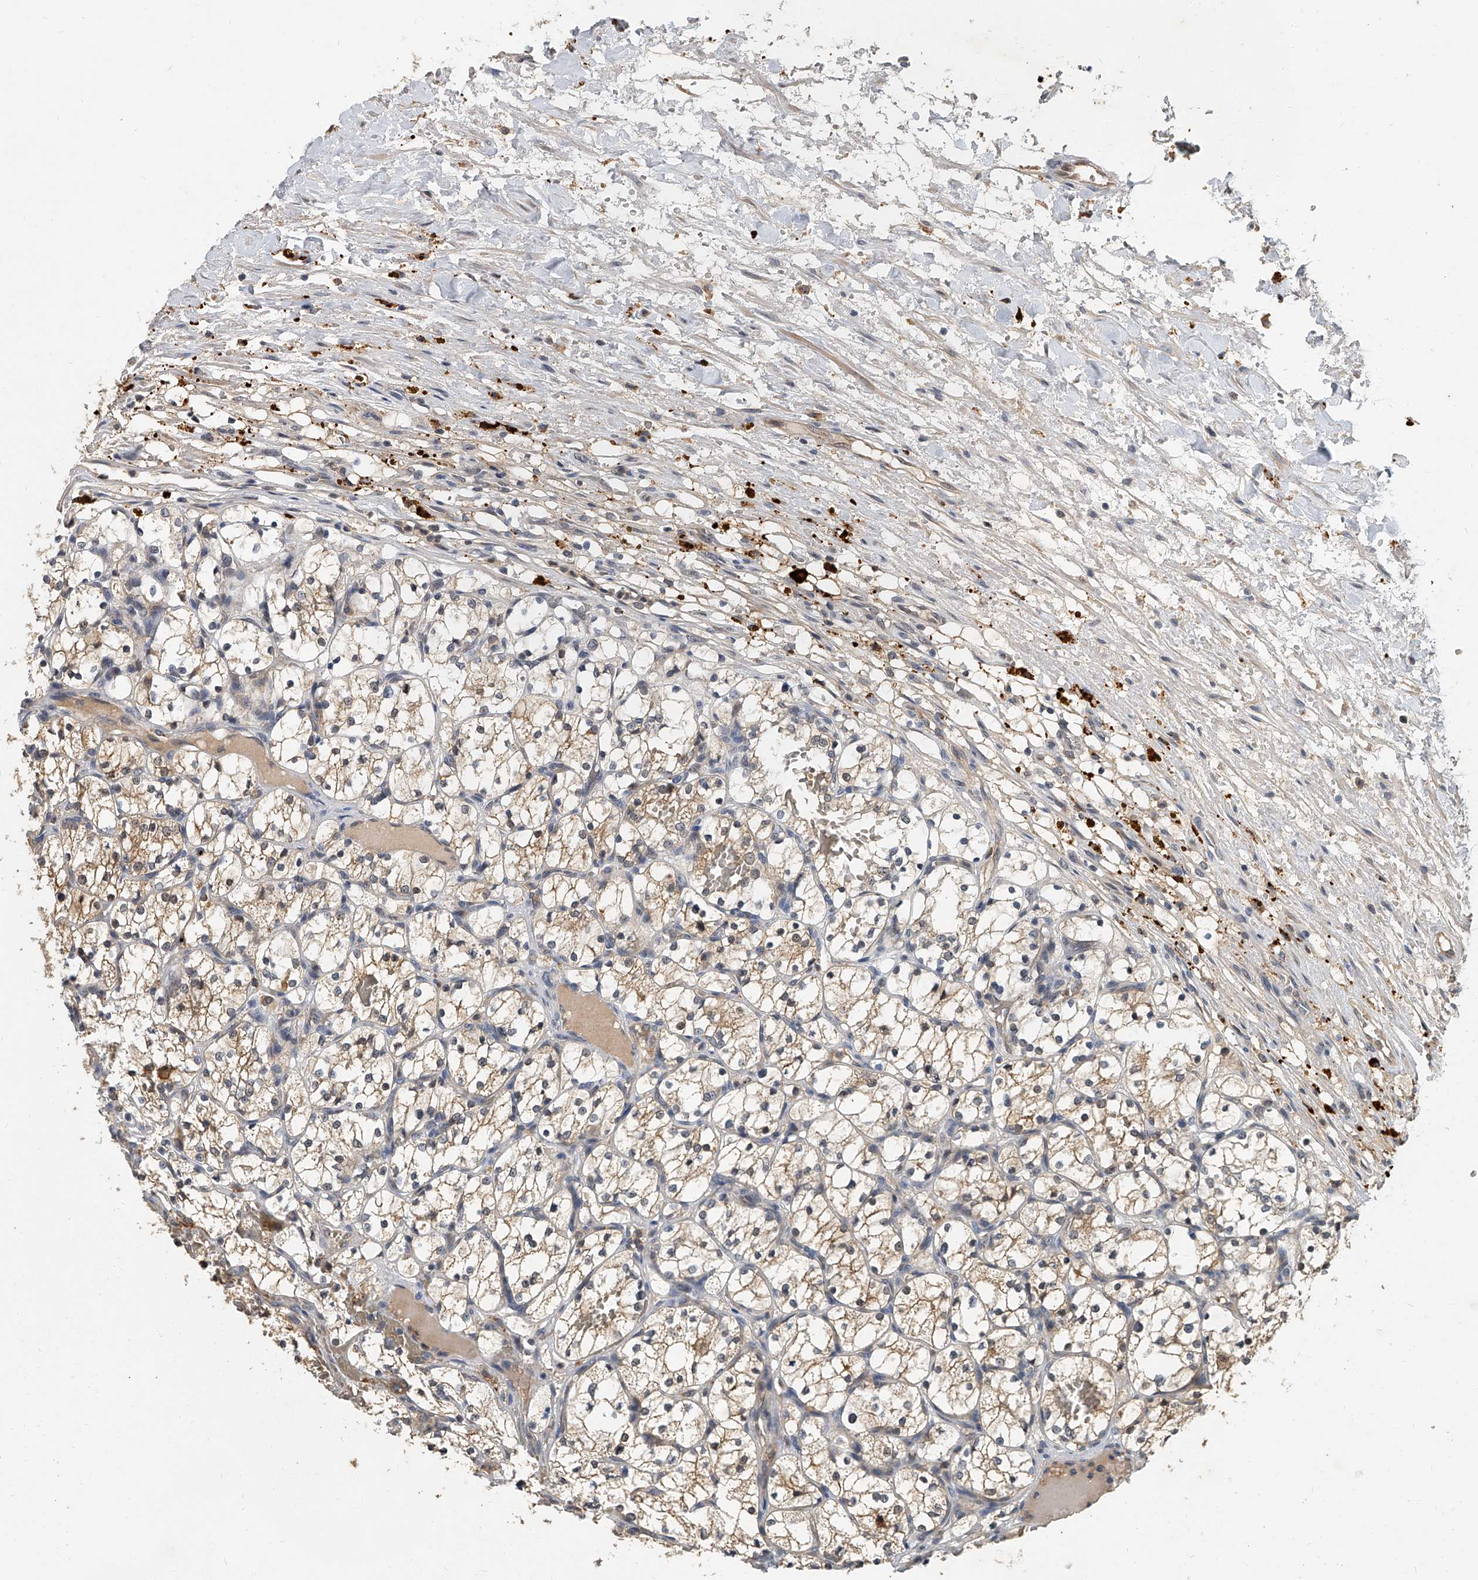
{"staining": {"intensity": "weak", "quantity": "25%-75%", "location": "cytoplasmic/membranous"}, "tissue": "renal cancer", "cell_type": "Tumor cells", "image_type": "cancer", "snomed": [{"axis": "morphology", "description": "Adenocarcinoma, NOS"}, {"axis": "topography", "description": "Kidney"}], "caption": "A high-resolution histopathology image shows immunohistochemistry (IHC) staining of renal cancer (adenocarcinoma), which demonstrates weak cytoplasmic/membranous staining in about 25%-75% of tumor cells.", "gene": "JAG2", "patient": {"sex": "female", "age": 69}}